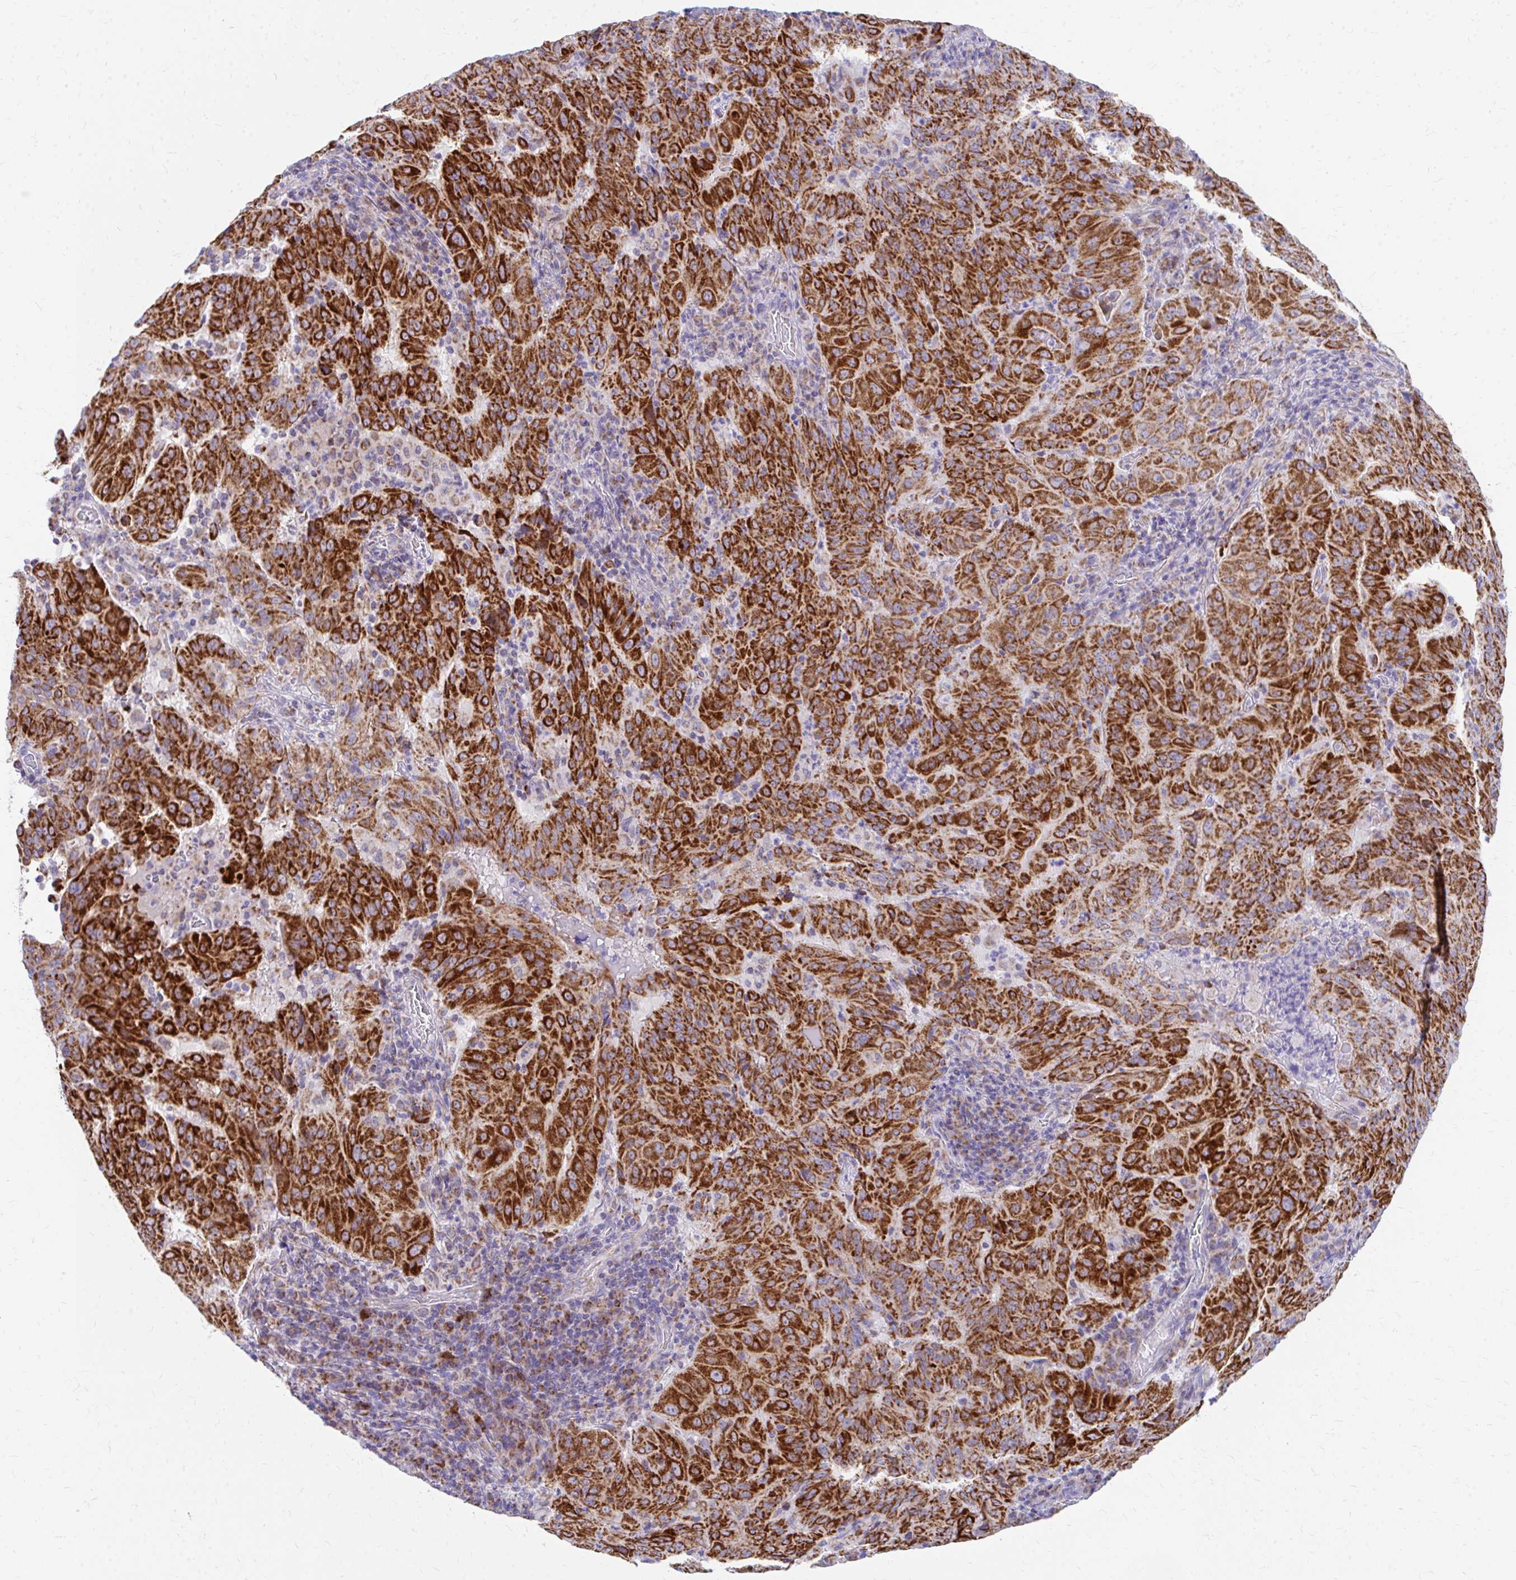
{"staining": {"intensity": "strong", "quantity": ">75%", "location": "cytoplasmic/membranous"}, "tissue": "pancreatic cancer", "cell_type": "Tumor cells", "image_type": "cancer", "snomed": [{"axis": "morphology", "description": "Adenocarcinoma, NOS"}, {"axis": "topography", "description": "Pancreas"}], "caption": "Protein analysis of pancreatic adenocarcinoma tissue demonstrates strong cytoplasmic/membranous expression in about >75% of tumor cells. (brown staining indicates protein expression, while blue staining denotes nuclei).", "gene": "MRPL19", "patient": {"sex": "male", "age": 63}}